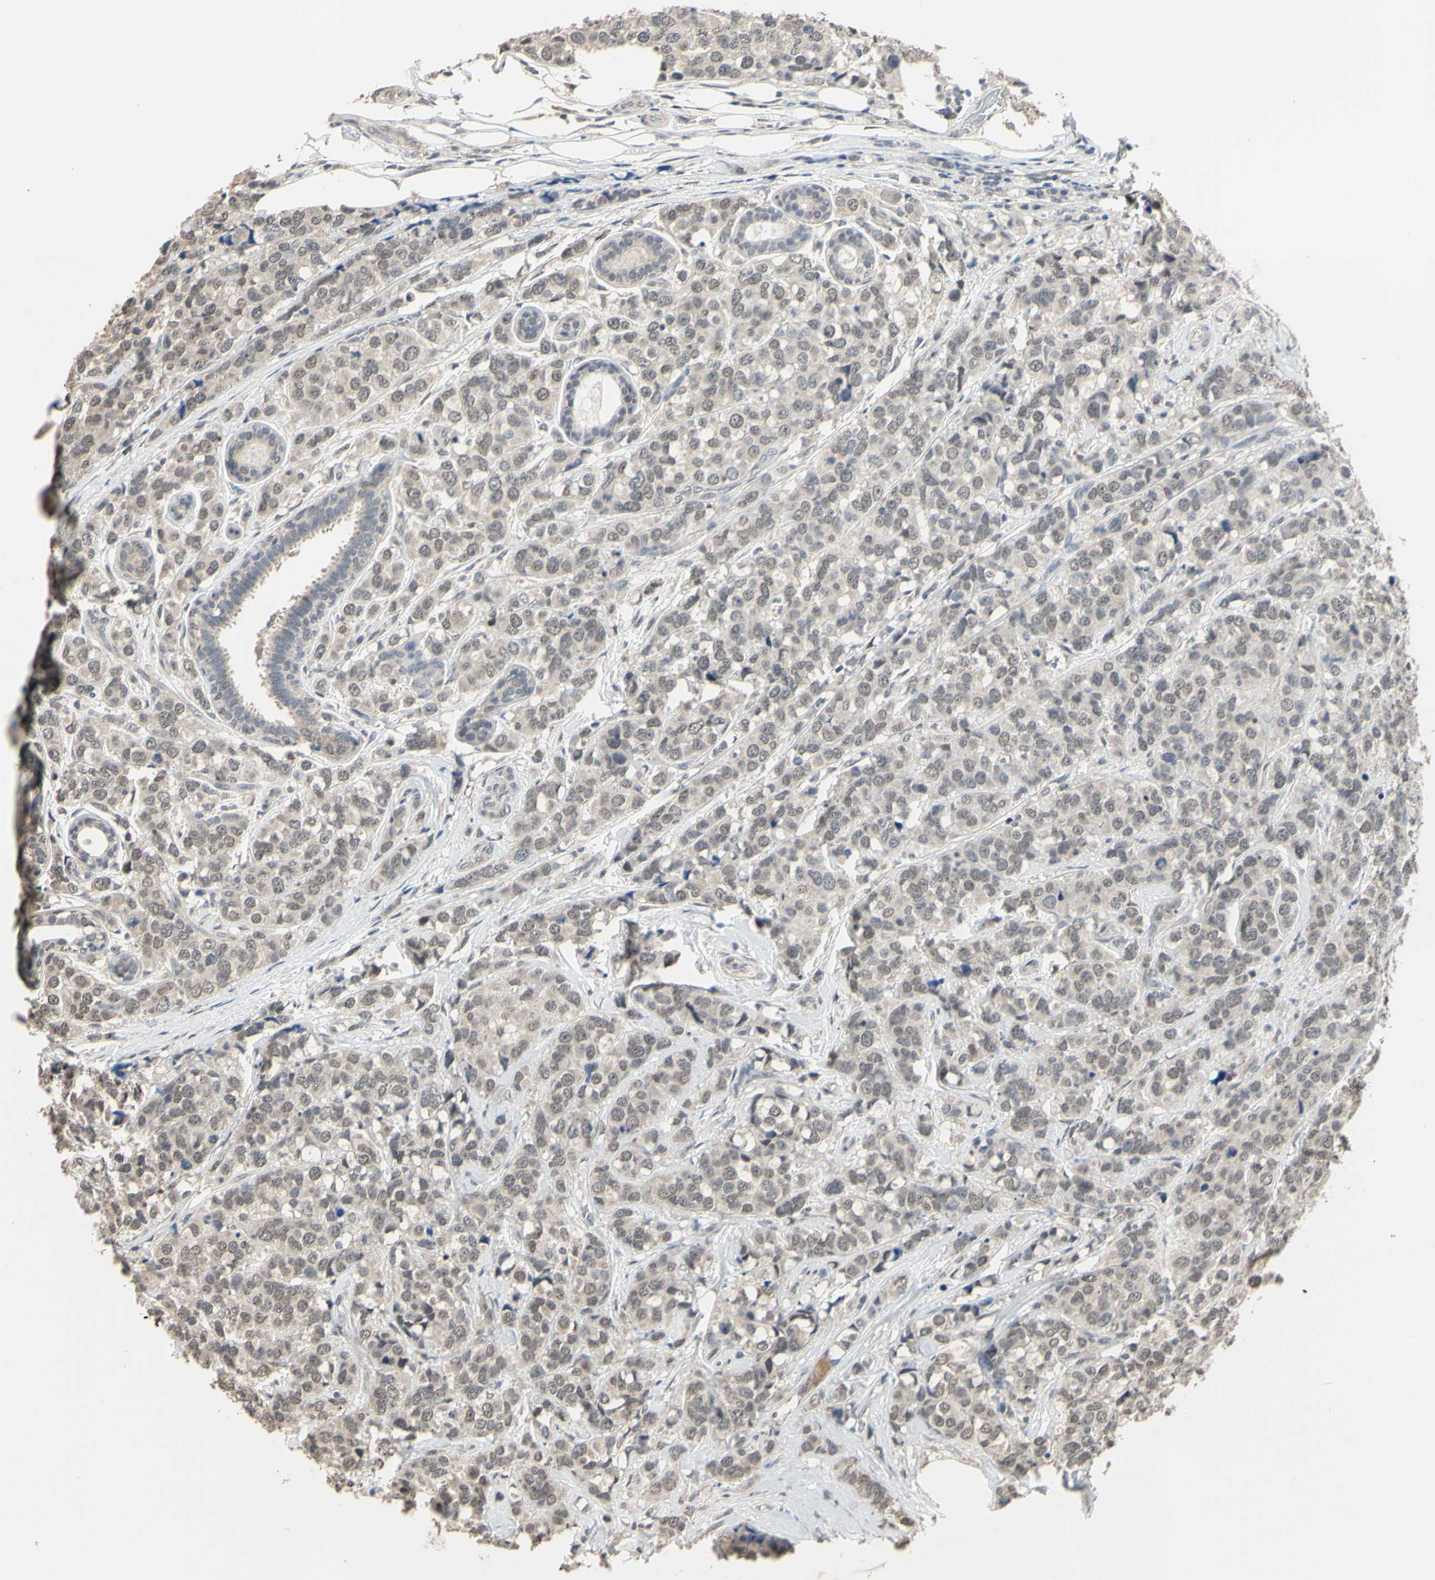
{"staining": {"intensity": "weak", "quantity": "25%-75%", "location": "cytoplasmic/membranous,nuclear"}, "tissue": "breast cancer", "cell_type": "Tumor cells", "image_type": "cancer", "snomed": [{"axis": "morphology", "description": "Lobular carcinoma"}, {"axis": "topography", "description": "Breast"}], "caption": "The histopathology image demonstrates staining of lobular carcinoma (breast), revealing weak cytoplasmic/membranous and nuclear protein positivity (brown color) within tumor cells. (IHC, brightfield microscopy, high magnification).", "gene": "ZNF174", "patient": {"sex": "female", "age": 59}}